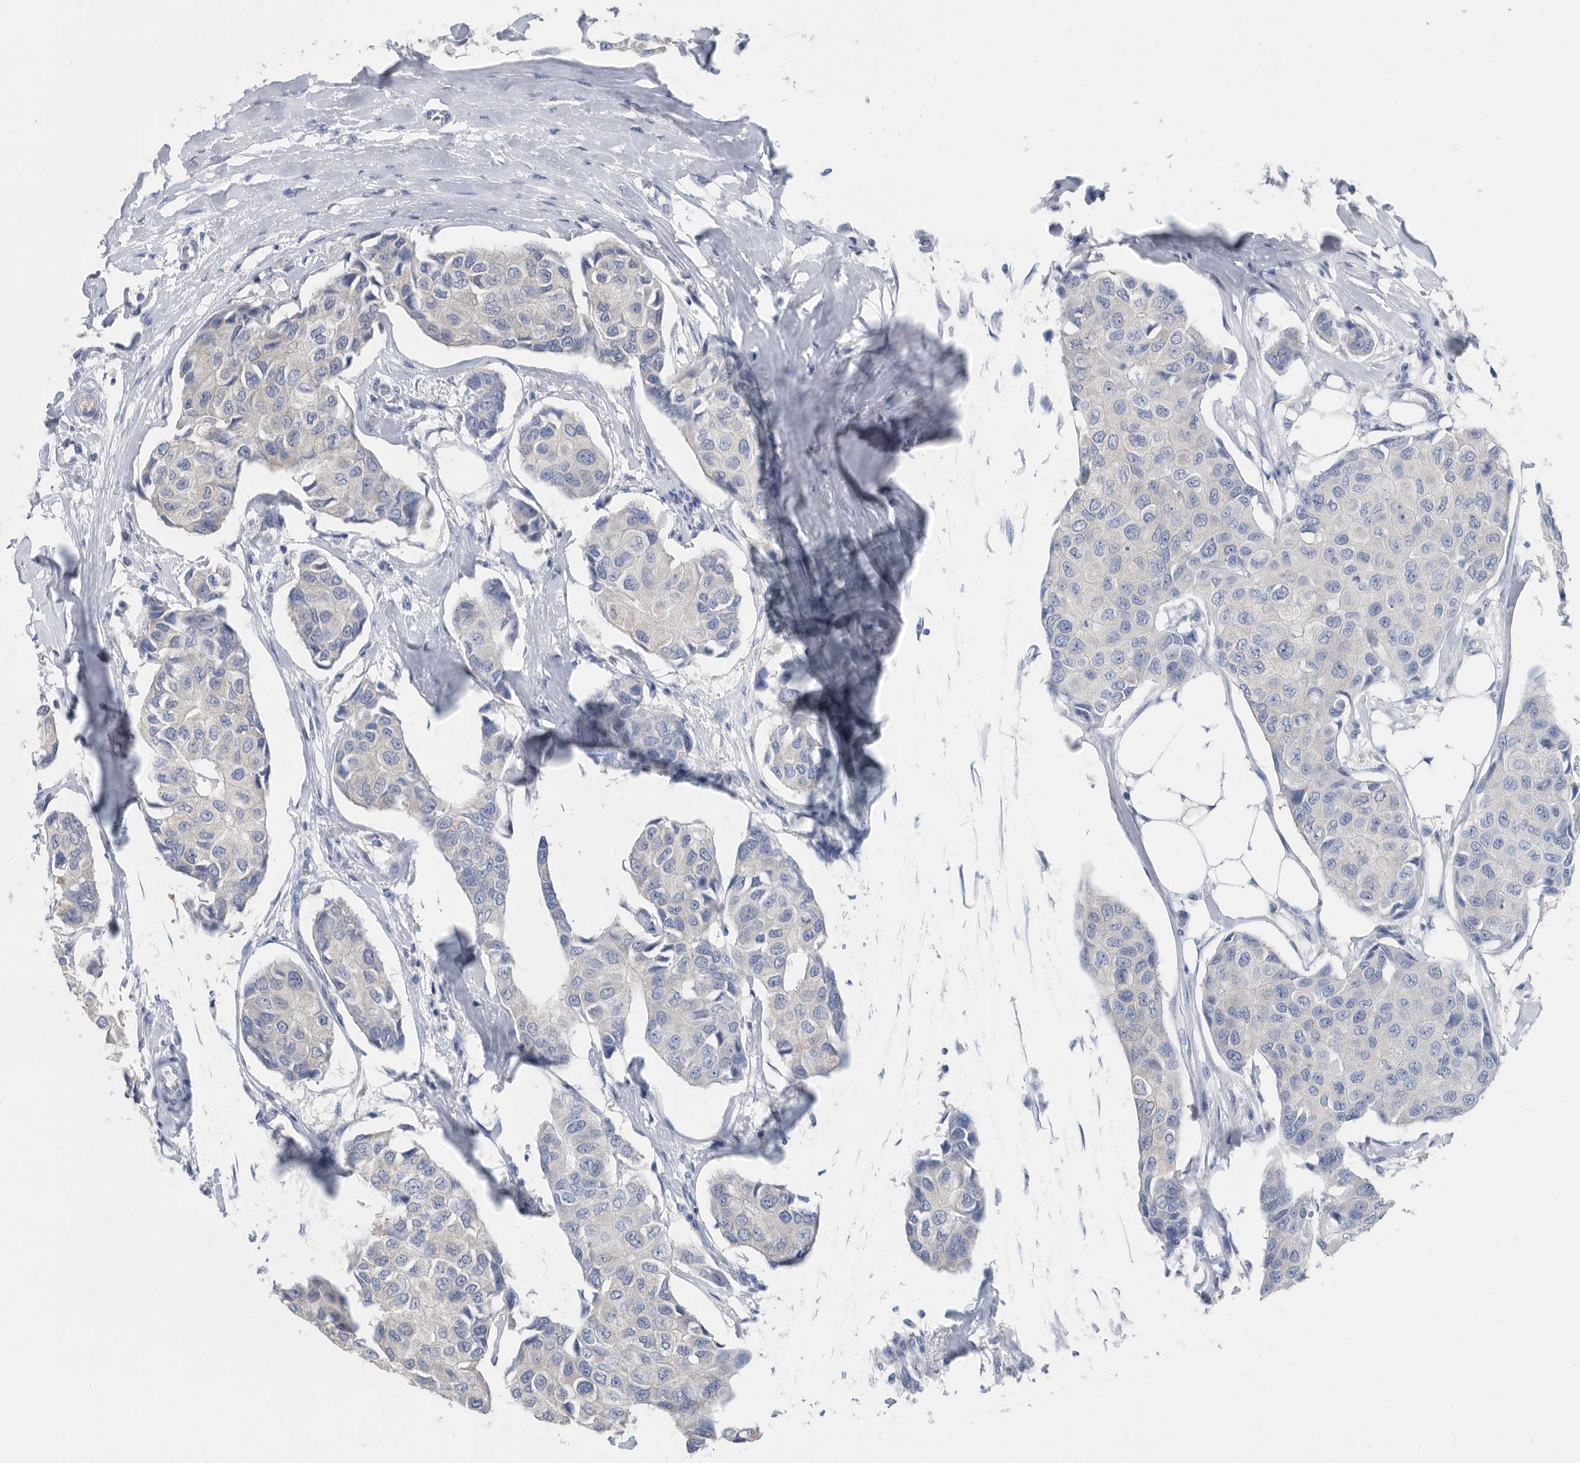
{"staining": {"intensity": "negative", "quantity": "none", "location": "none"}, "tissue": "breast cancer", "cell_type": "Tumor cells", "image_type": "cancer", "snomed": [{"axis": "morphology", "description": "Duct carcinoma"}, {"axis": "topography", "description": "Breast"}], "caption": "A micrograph of human invasive ductal carcinoma (breast) is negative for staining in tumor cells. Brightfield microscopy of IHC stained with DAB (brown) and hematoxylin (blue), captured at high magnification.", "gene": "CCT4", "patient": {"sex": "female", "age": 80}}